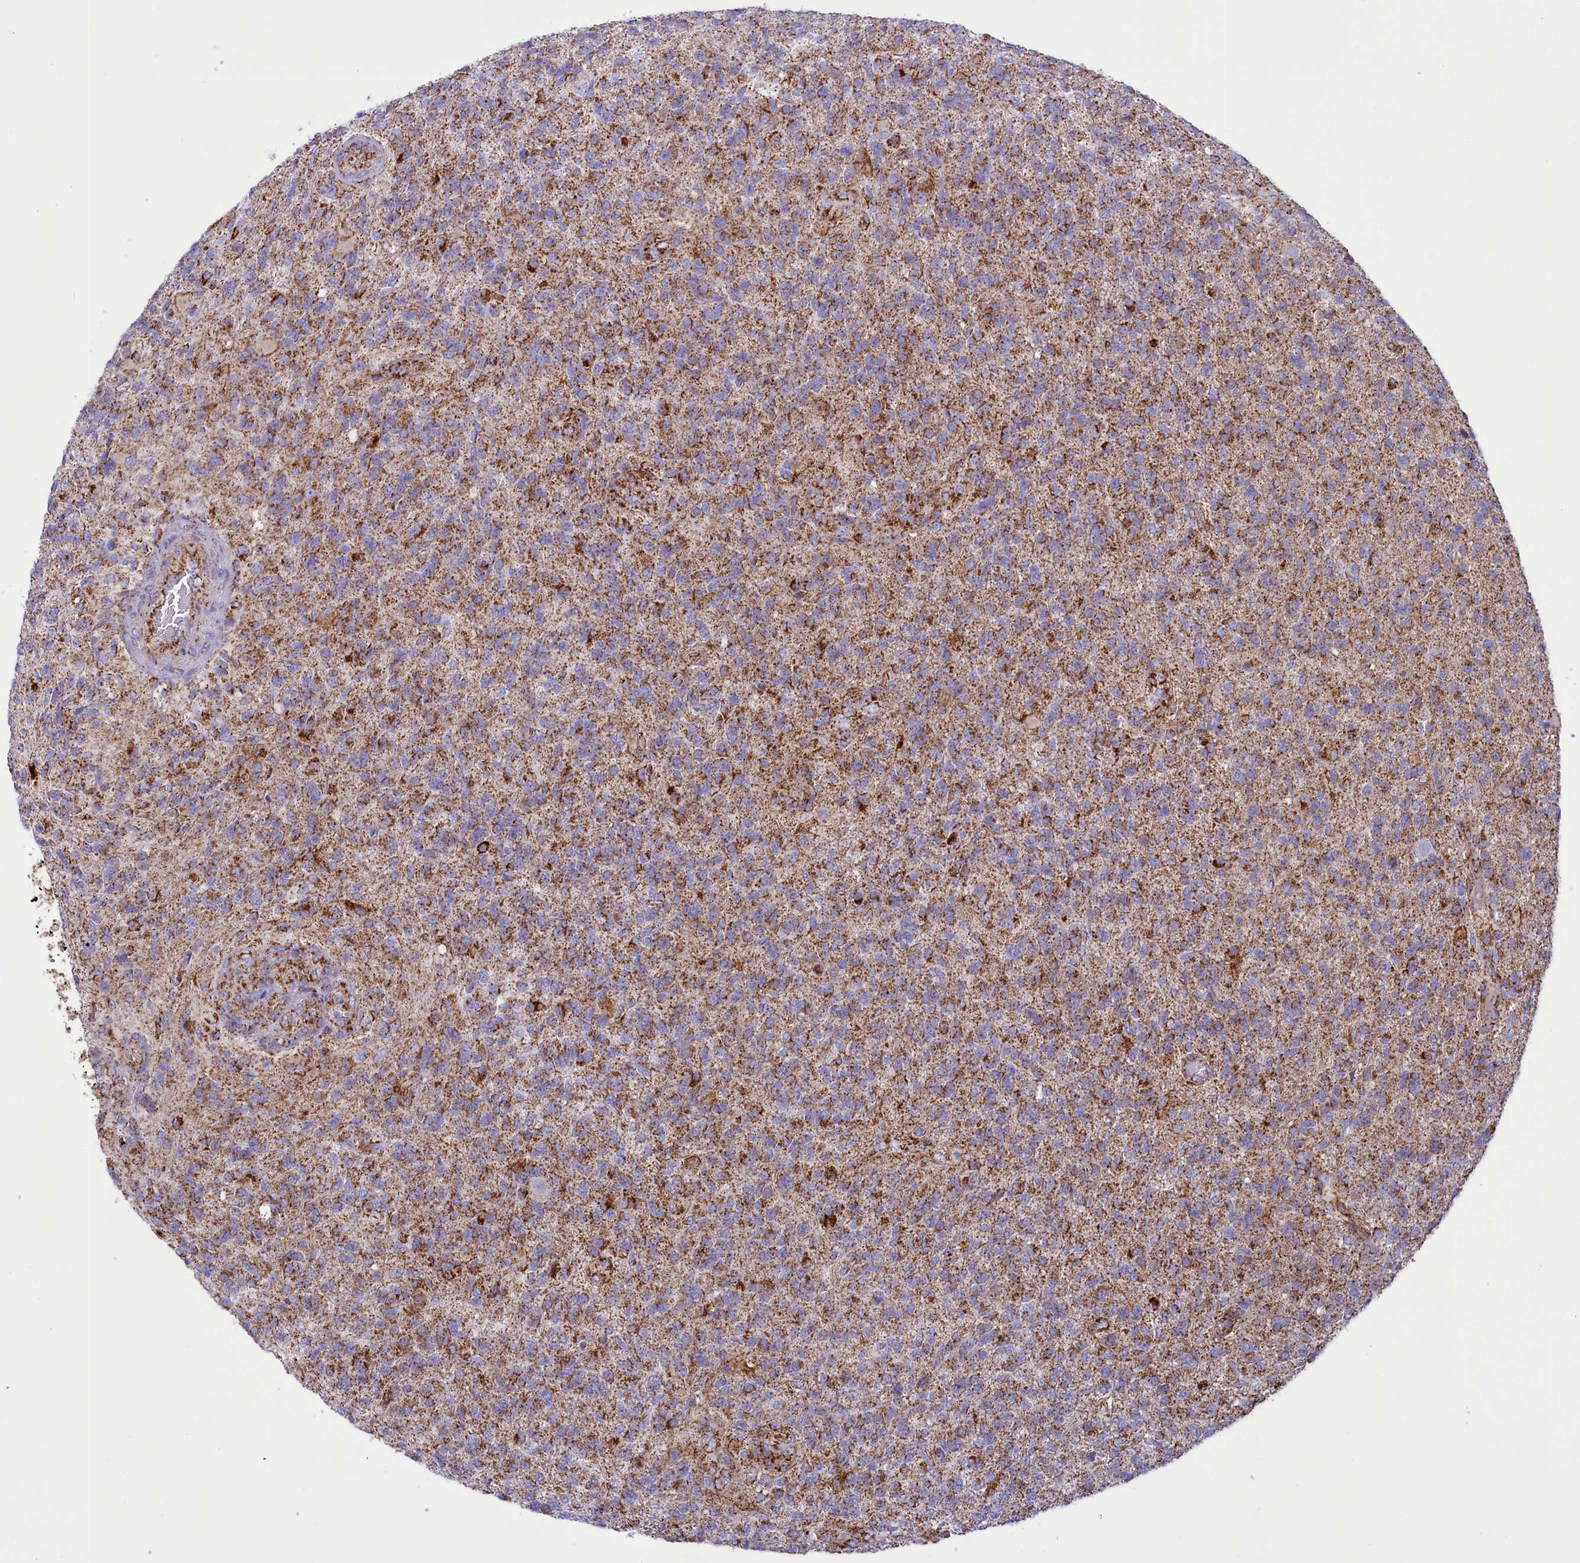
{"staining": {"intensity": "moderate", "quantity": ">75%", "location": "cytoplasmic/membranous"}, "tissue": "glioma", "cell_type": "Tumor cells", "image_type": "cancer", "snomed": [{"axis": "morphology", "description": "Glioma, malignant, High grade"}, {"axis": "topography", "description": "Brain"}], "caption": "Moderate cytoplasmic/membranous staining is present in approximately >75% of tumor cells in malignant glioma (high-grade). Nuclei are stained in blue.", "gene": "ISOC2", "patient": {"sex": "male", "age": 56}}